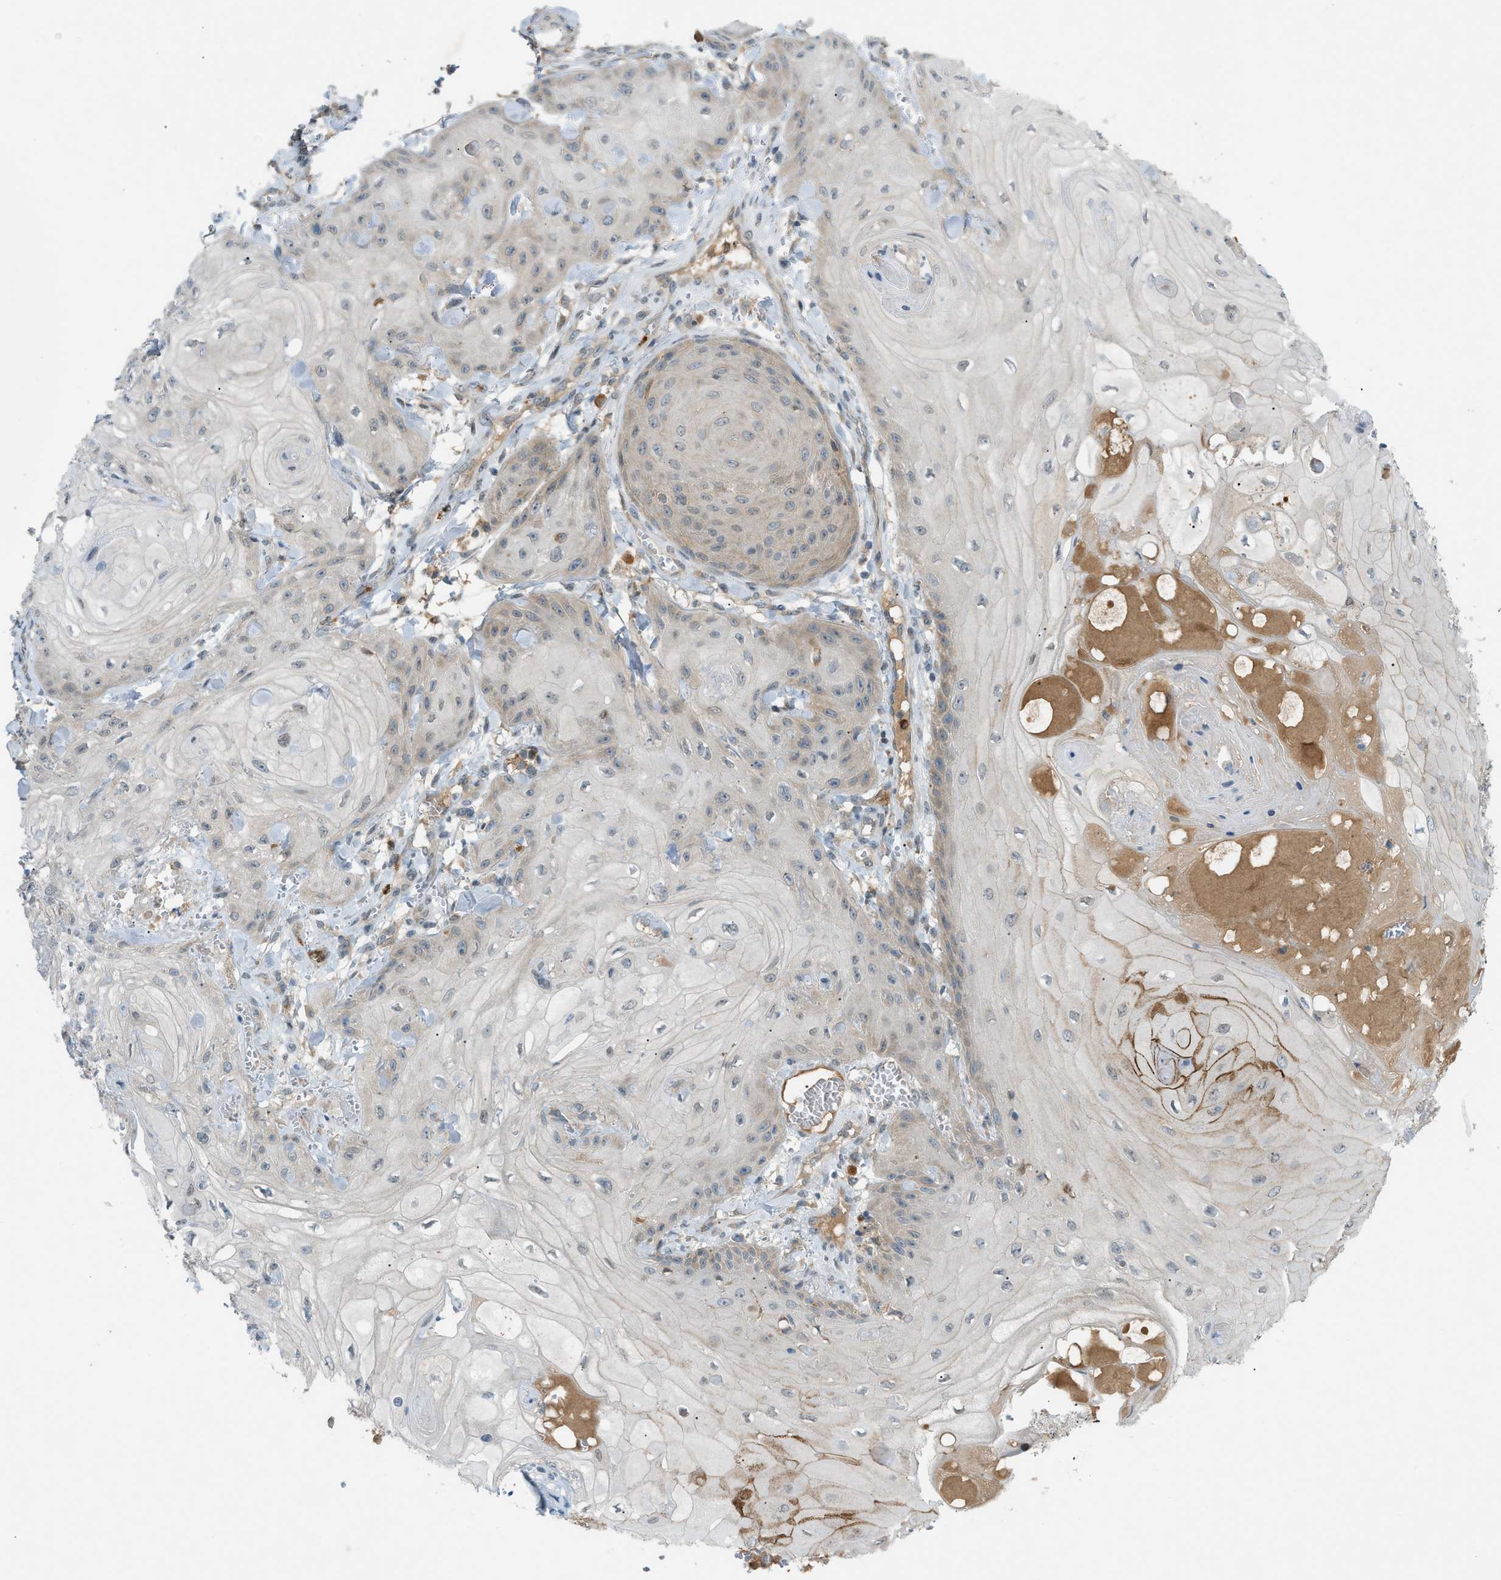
{"staining": {"intensity": "weak", "quantity": "<25%", "location": "cytoplasmic/membranous"}, "tissue": "skin cancer", "cell_type": "Tumor cells", "image_type": "cancer", "snomed": [{"axis": "morphology", "description": "Squamous cell carcinoma, NOS"}, {"axis": "topography", "description": "Skin"}], "caption": "Immunohistochemistry (IHC) of human skin squamous cell carcinoma demonstrates no expression in tumor cells.", "gene": "DYRK1A", "patient": {"sex": "male", "age": 74}}